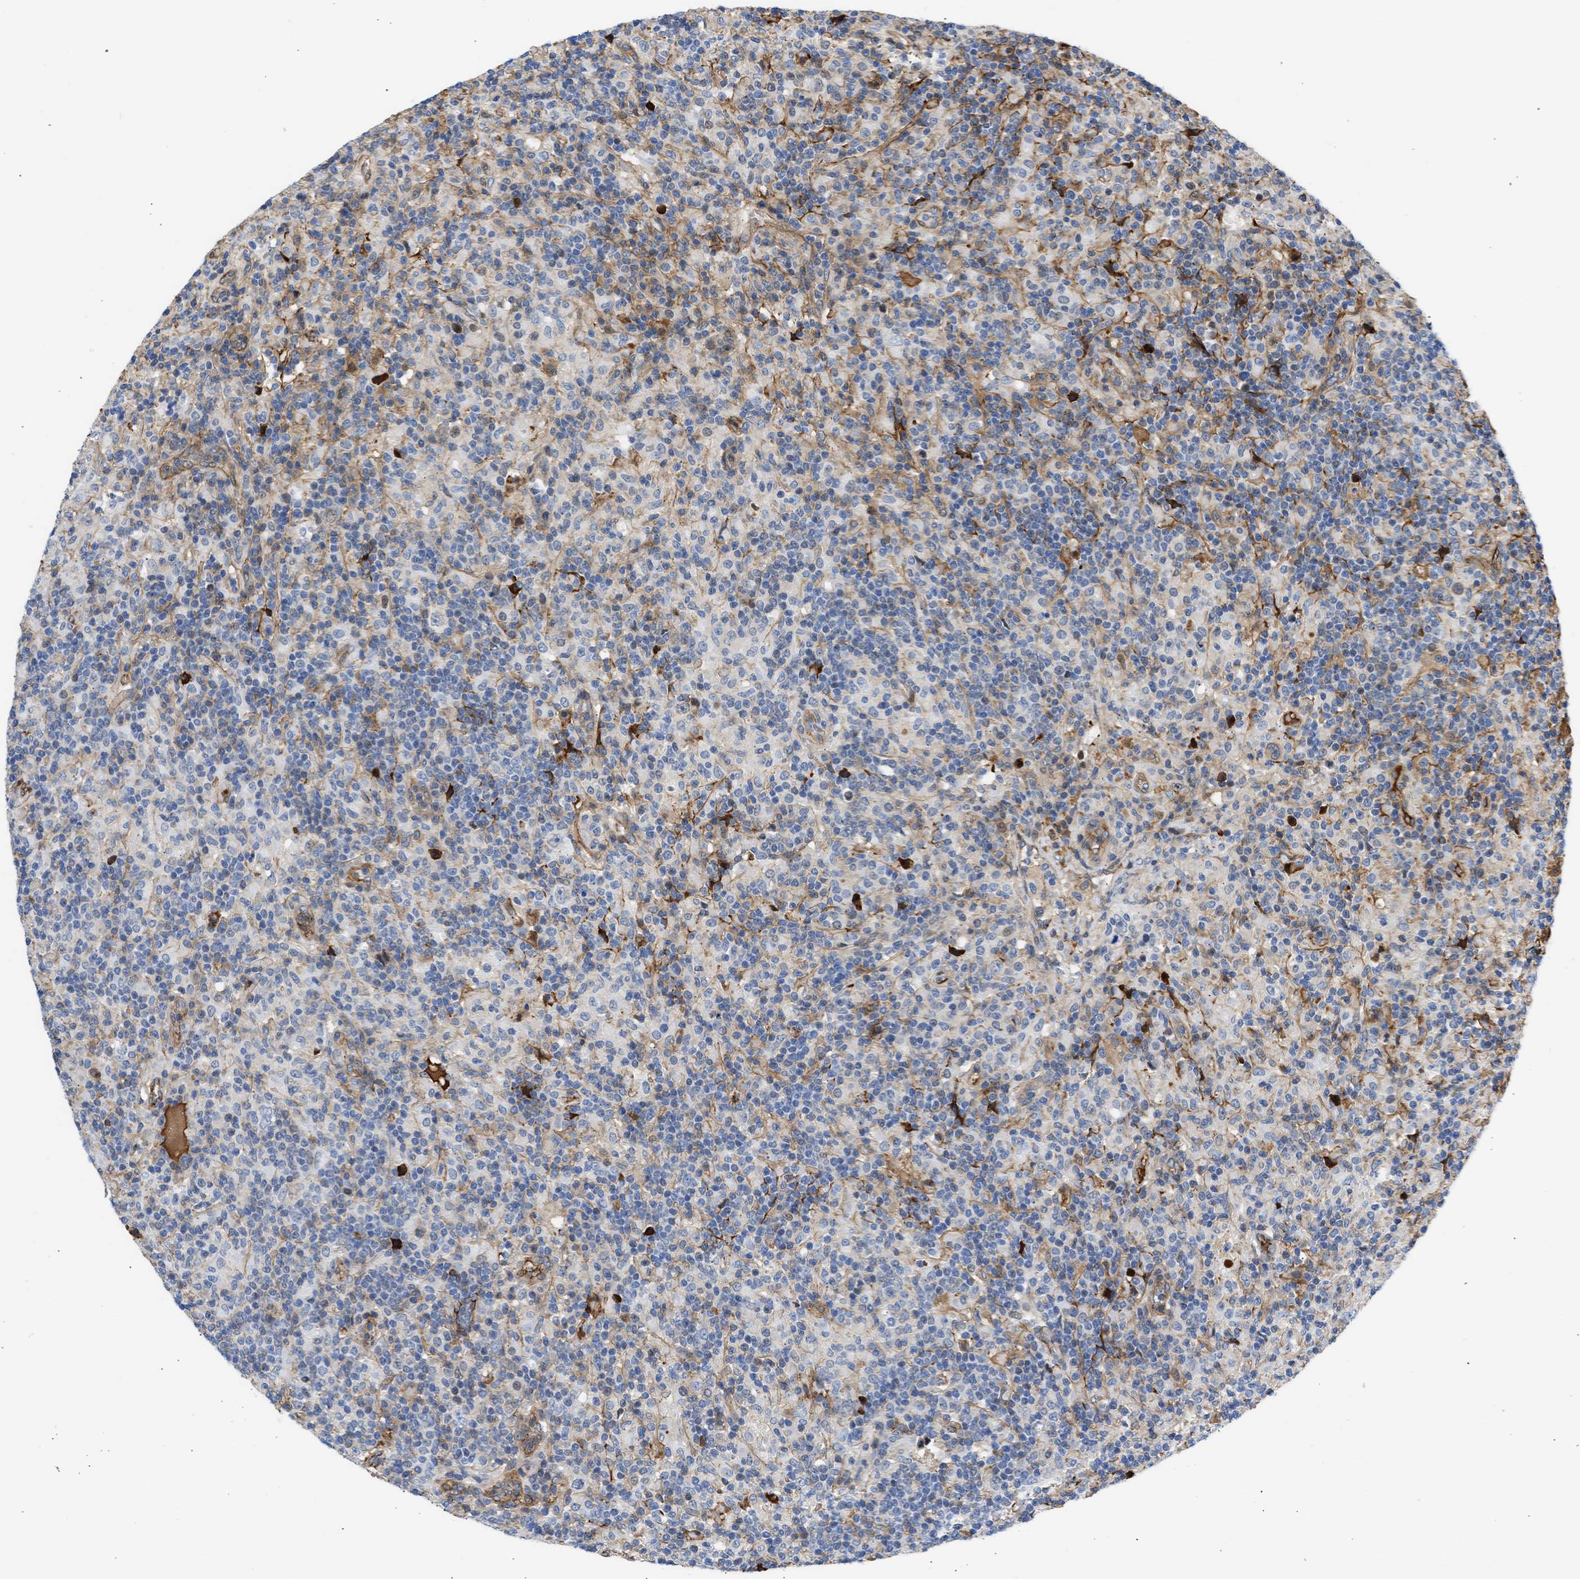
{"staining": {"intensity": "moderate", "quantity": "<25%", "location": "cytoplasmic/membranous"}, "tissue": "lymphoma", "cell_type": "Tumor cells", "image_type": "cancer", "snomed": [{"axis": "morphology", "description": "Hodgkin's disease, NOS"}, {"axis": "topography", "description": "Lymph node"}], "caption": "The histopathology image shows a brown stain indicating the presence of a protein in the cytoplasmic/membranous of tumor cells in lymphoma. Using DAB (3,3'-diaminobenzidine) (brown) and hematoxylin (blue) stains, captured at high magnification using brightfield microscopy.", "gene": "MAS1L", "patient": {"sex": "male", "age": 70}}